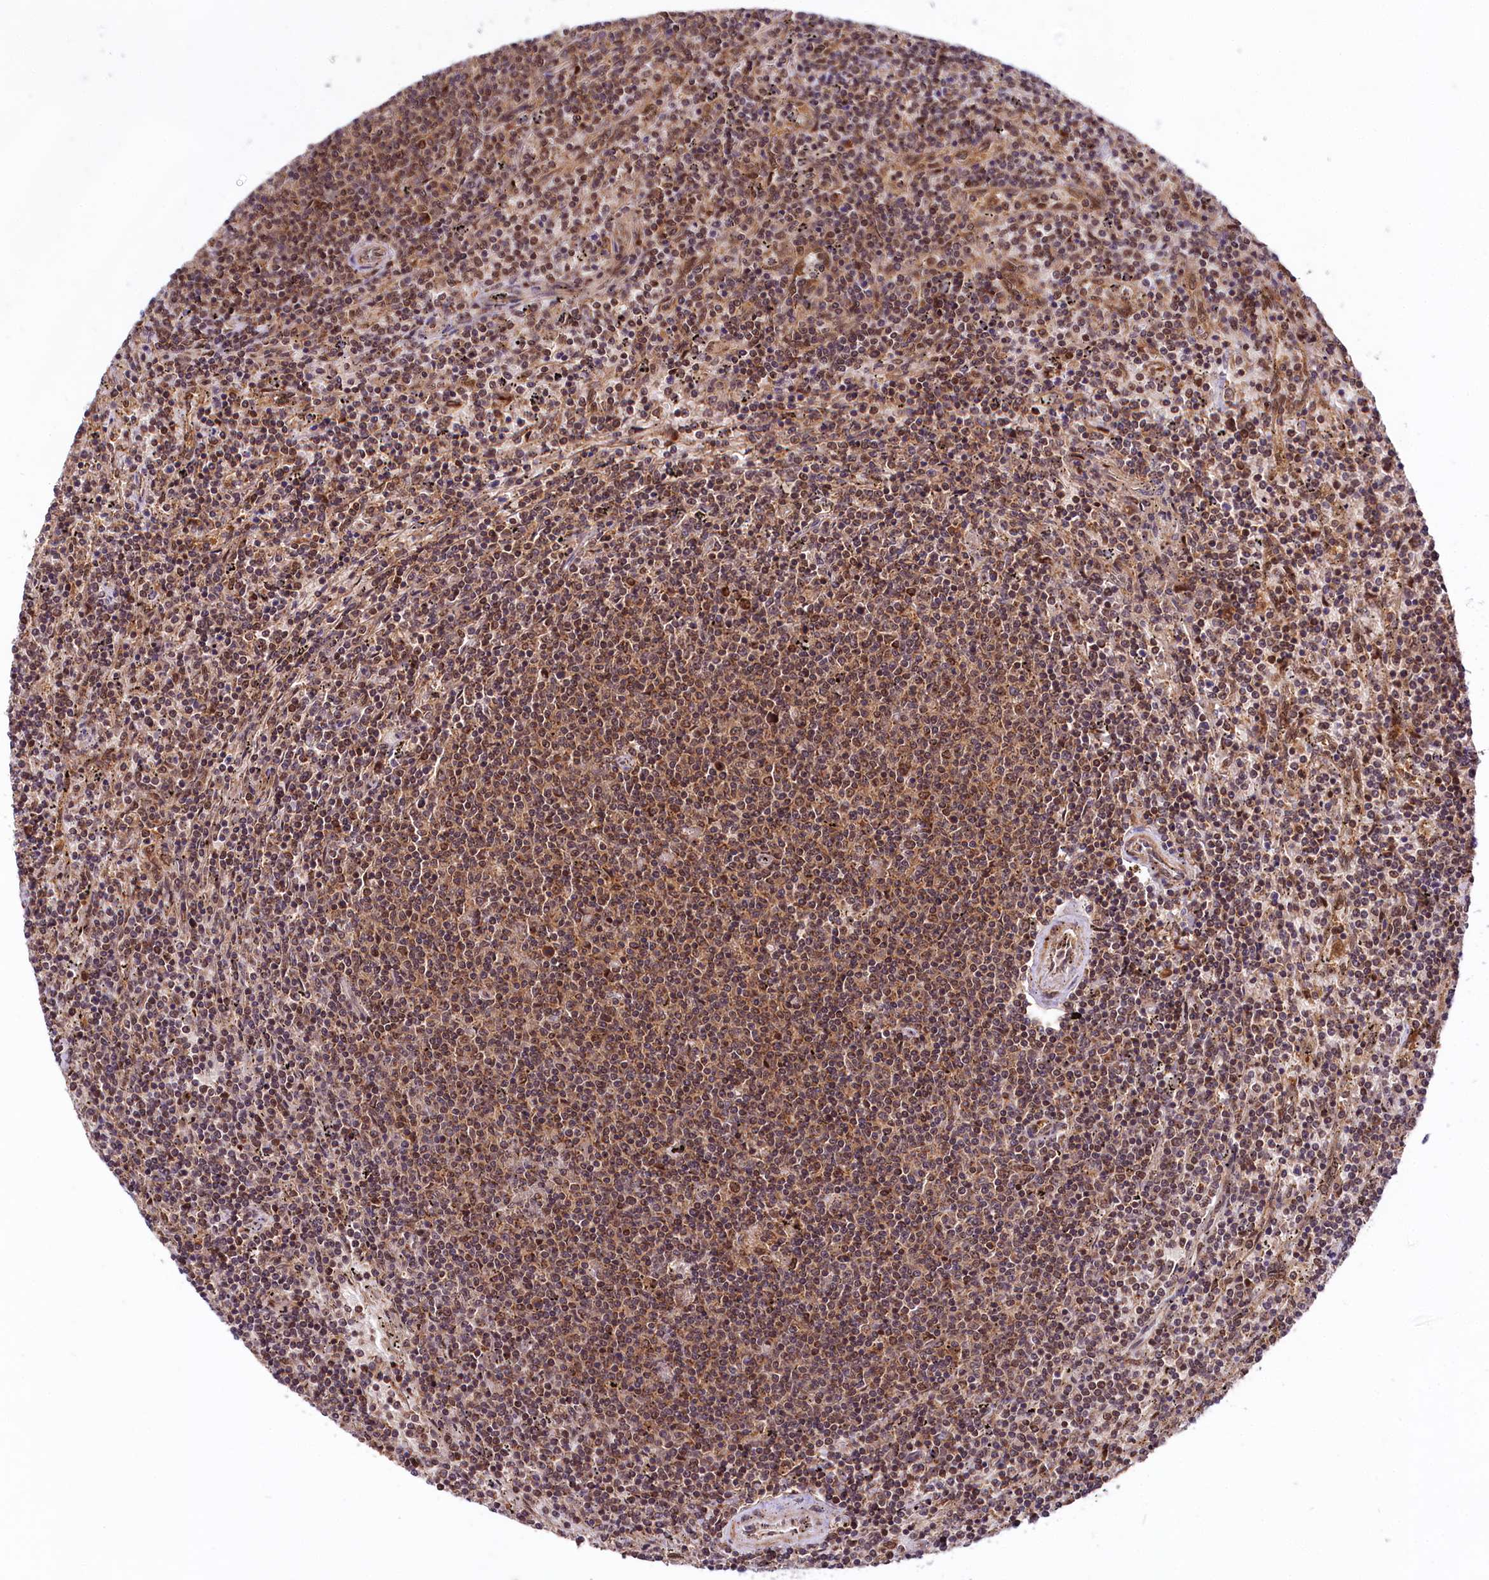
{"staining": {"intensity": "moderate", "quantity": ">75%", "location": "cytoplasmic/membranous,nuclear"}, "tissue": "lymphoma", "cell_type": "Tumor cells", "image_type": "cancer", "snomed": [{"axis": "morphology", "description": "Malignant lymphoma, non-Hodgkin's type, Low grade"}, {"axis": "topography", "description": "Spleen"}], "caption": "Lymphoma stained with DAB IHC reveals medium levels of moderate cytoplasmic/membranous and nuclear staining in about >75% of tumor cells.", "gene": "UBE3A", "patient": {"sex": "female", "age": 50}}